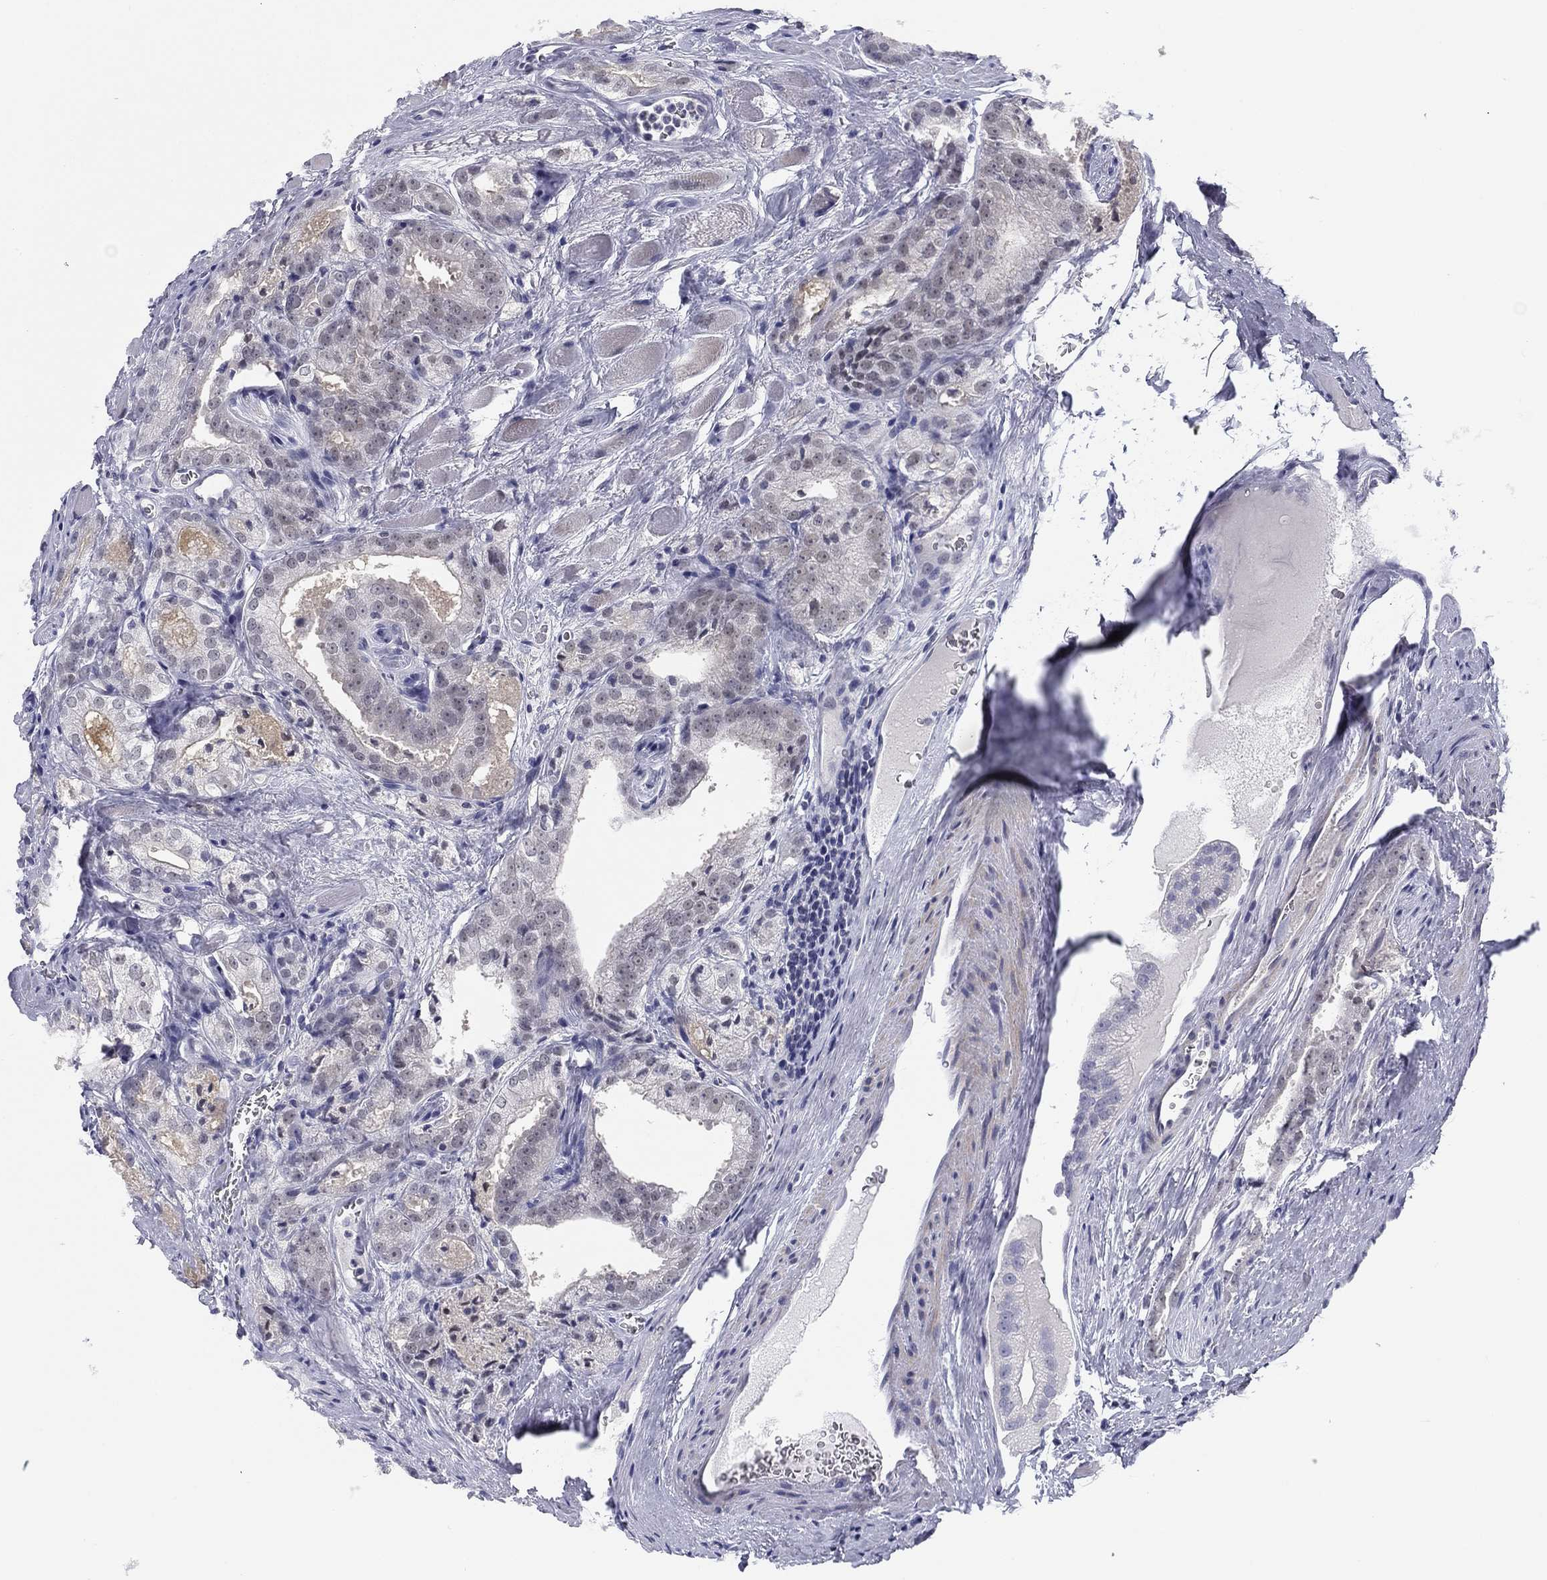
{"staining": {"intensity": "negative", "quantity": "none", "location": "none"}, "tissue": "prostate cancer", "cell_type": "Tumor cells", "image_type": "cancer", "snomed": [{"axis": "morphology", "description": "Adenocarcinoma, NOS"}, {"axis": "morphology", "description": "Adenocarcinoma, High grade"}, {"axis": "topography", "description": "Prostate"}], "caption": "Human adenocarcinoma (prostate) stained for a protein using immunohistochemistry (IHC) displays no positivity in tumor cells.", "gene": "TIGD4", "patient": {"sex": "male", "age": 70}}